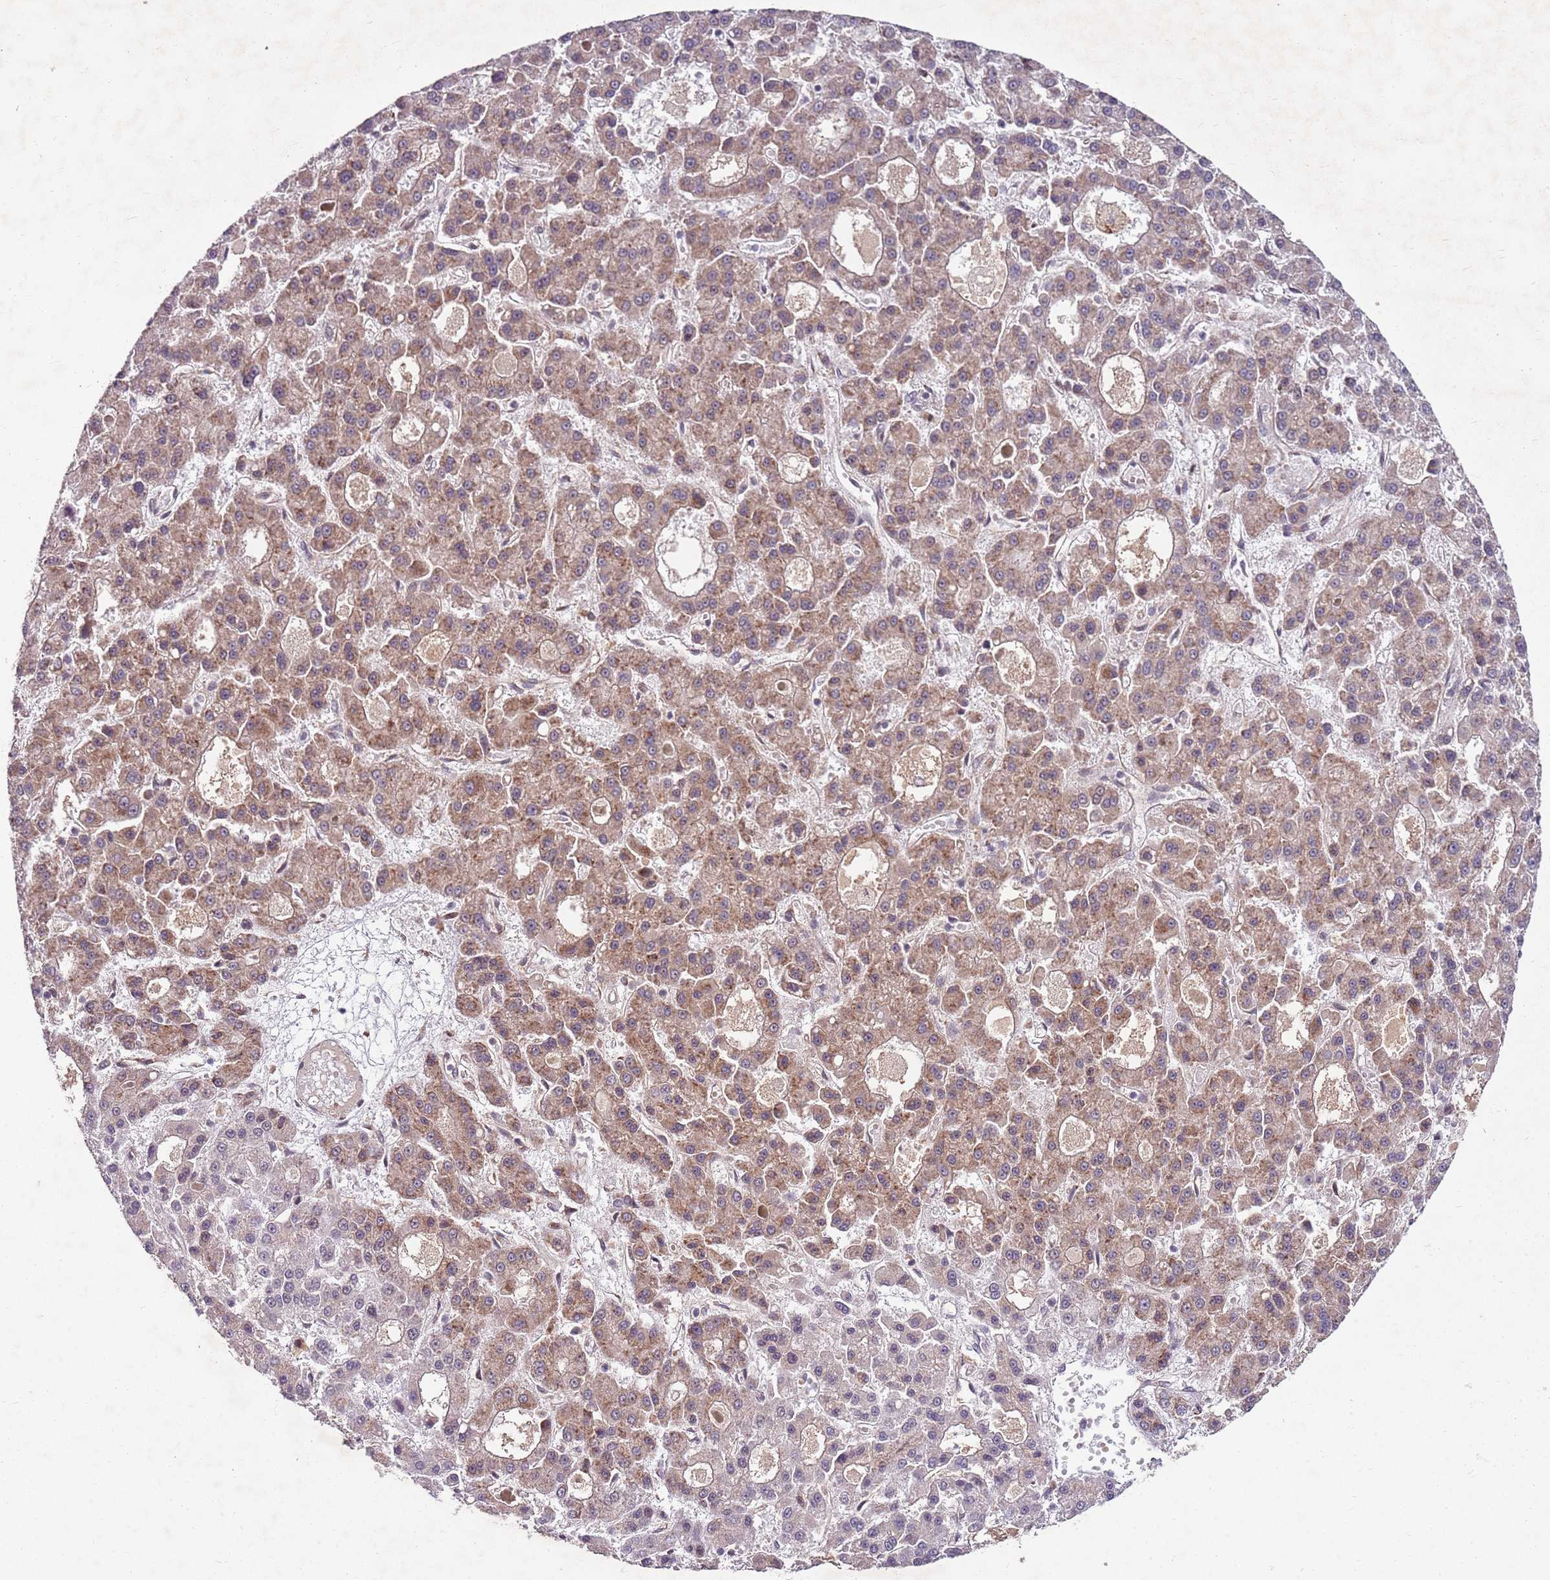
{"staining": {"intensity": "moderate", "quantity": "25%-75%", "location": "cytoplasmic/membranous"}, "tissue": "liver cancer", "cell_type": "Tumor cells", "image_type": "cancer", "snomed": [{"axis": "morphology", "description": "Carcinoma, Hepatocellular, NOS"}, {"axis": "topography", "description": "Liver"}], "caption": "Brown immunohistochemical staining in hepatocellular carcinoma (liver) demonstrates moderate cytoplasmic/membranous expression in about 25%-75% of tumor cells.", "gene": "FBXL22", "patient": {"sex": "male", "age": 70}}